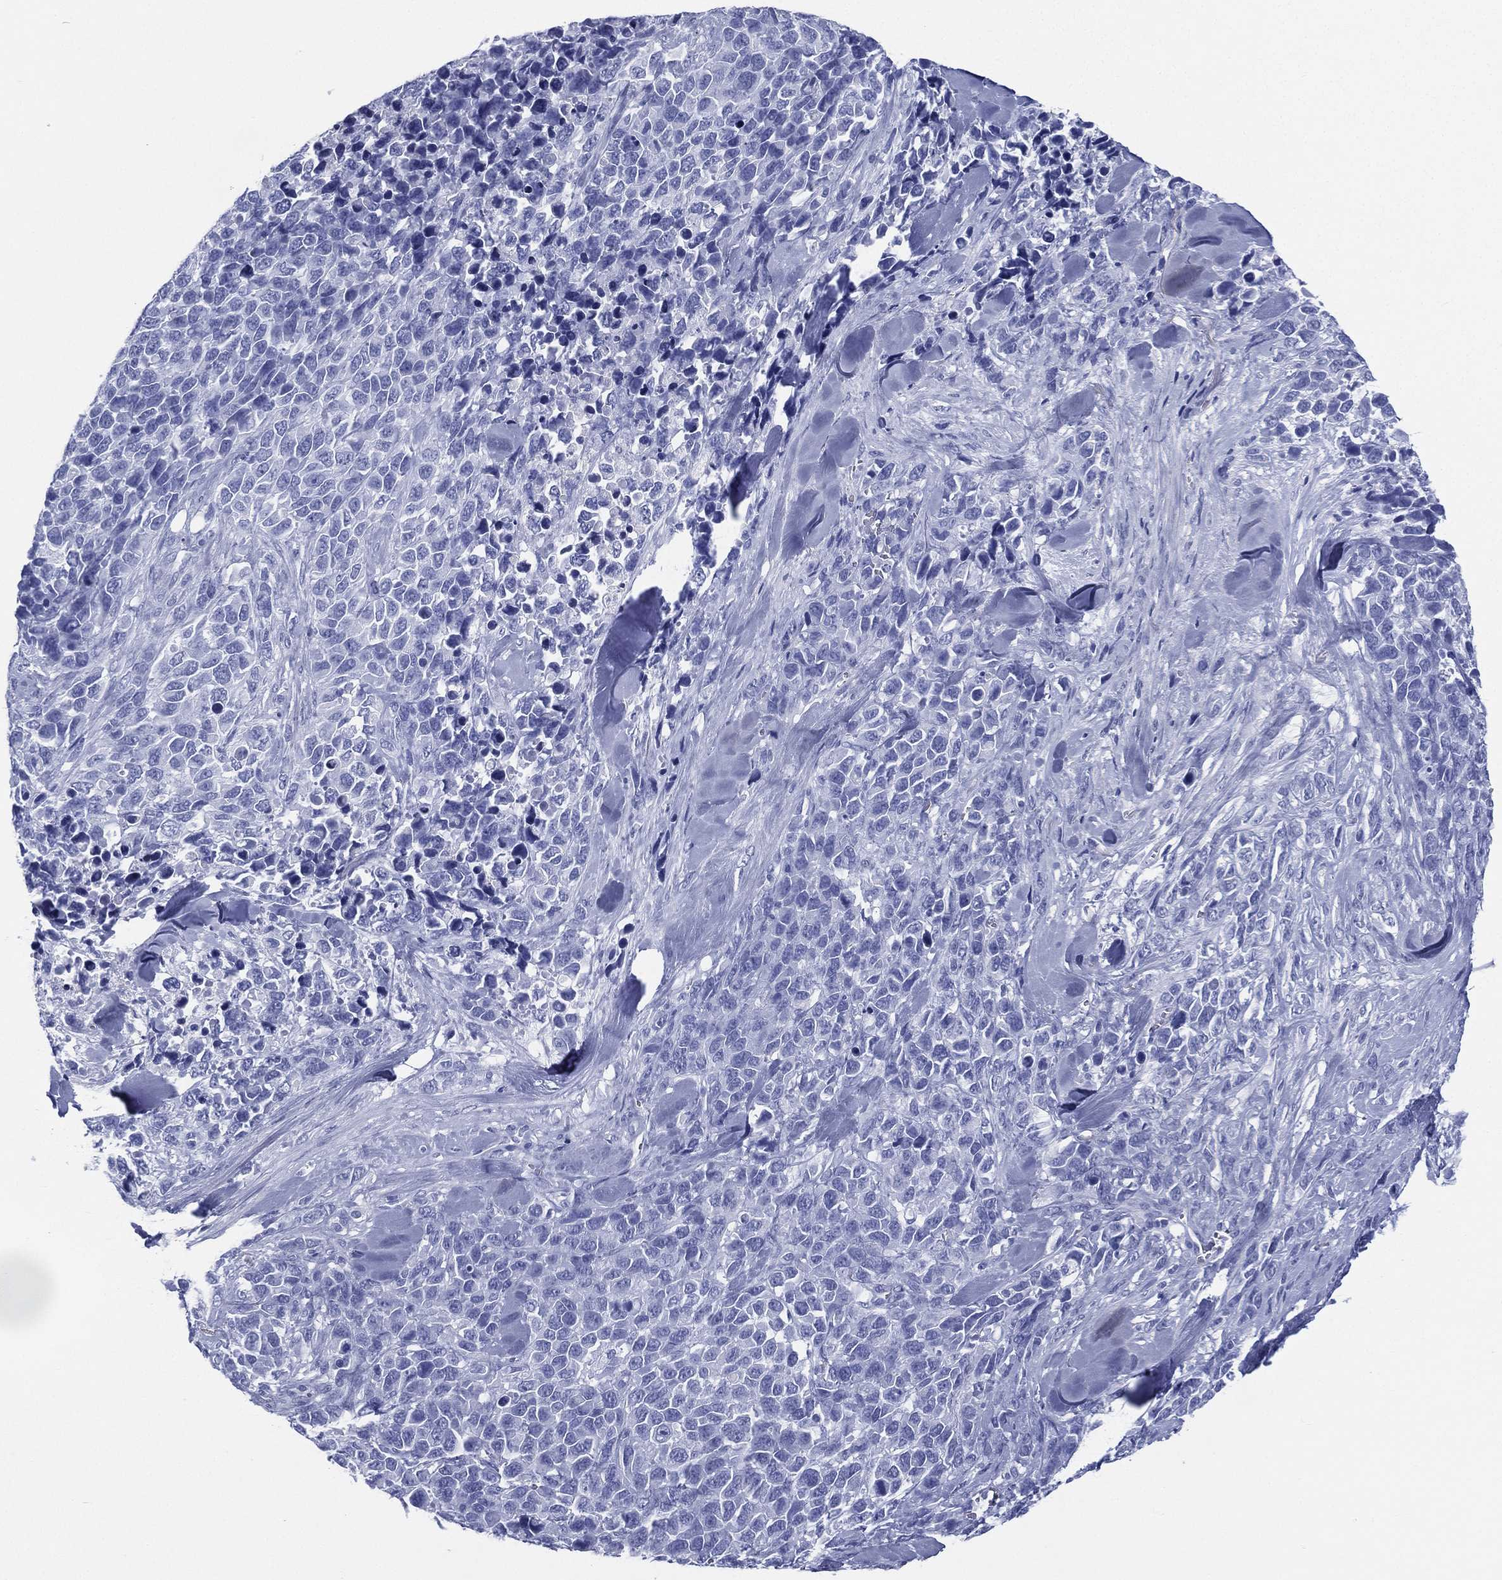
{"staining": {"intensity": "negative", "quantity": "none", "location": "none"}, "tissue": "melanoma", "cell_type": "Tumor cells", "image_type": "cancer", "snomed": [{"axis": "morphology", "description": "Malignant melanoma, Metastatic site"}, {"axis": "topography", "description": "Skin"}], "caption": "Histopathology image shows no significant protein expression in tumor cells of melanoma.", "gene": "RSPH4A", "patient": {"sex": "male", "age": 84}}